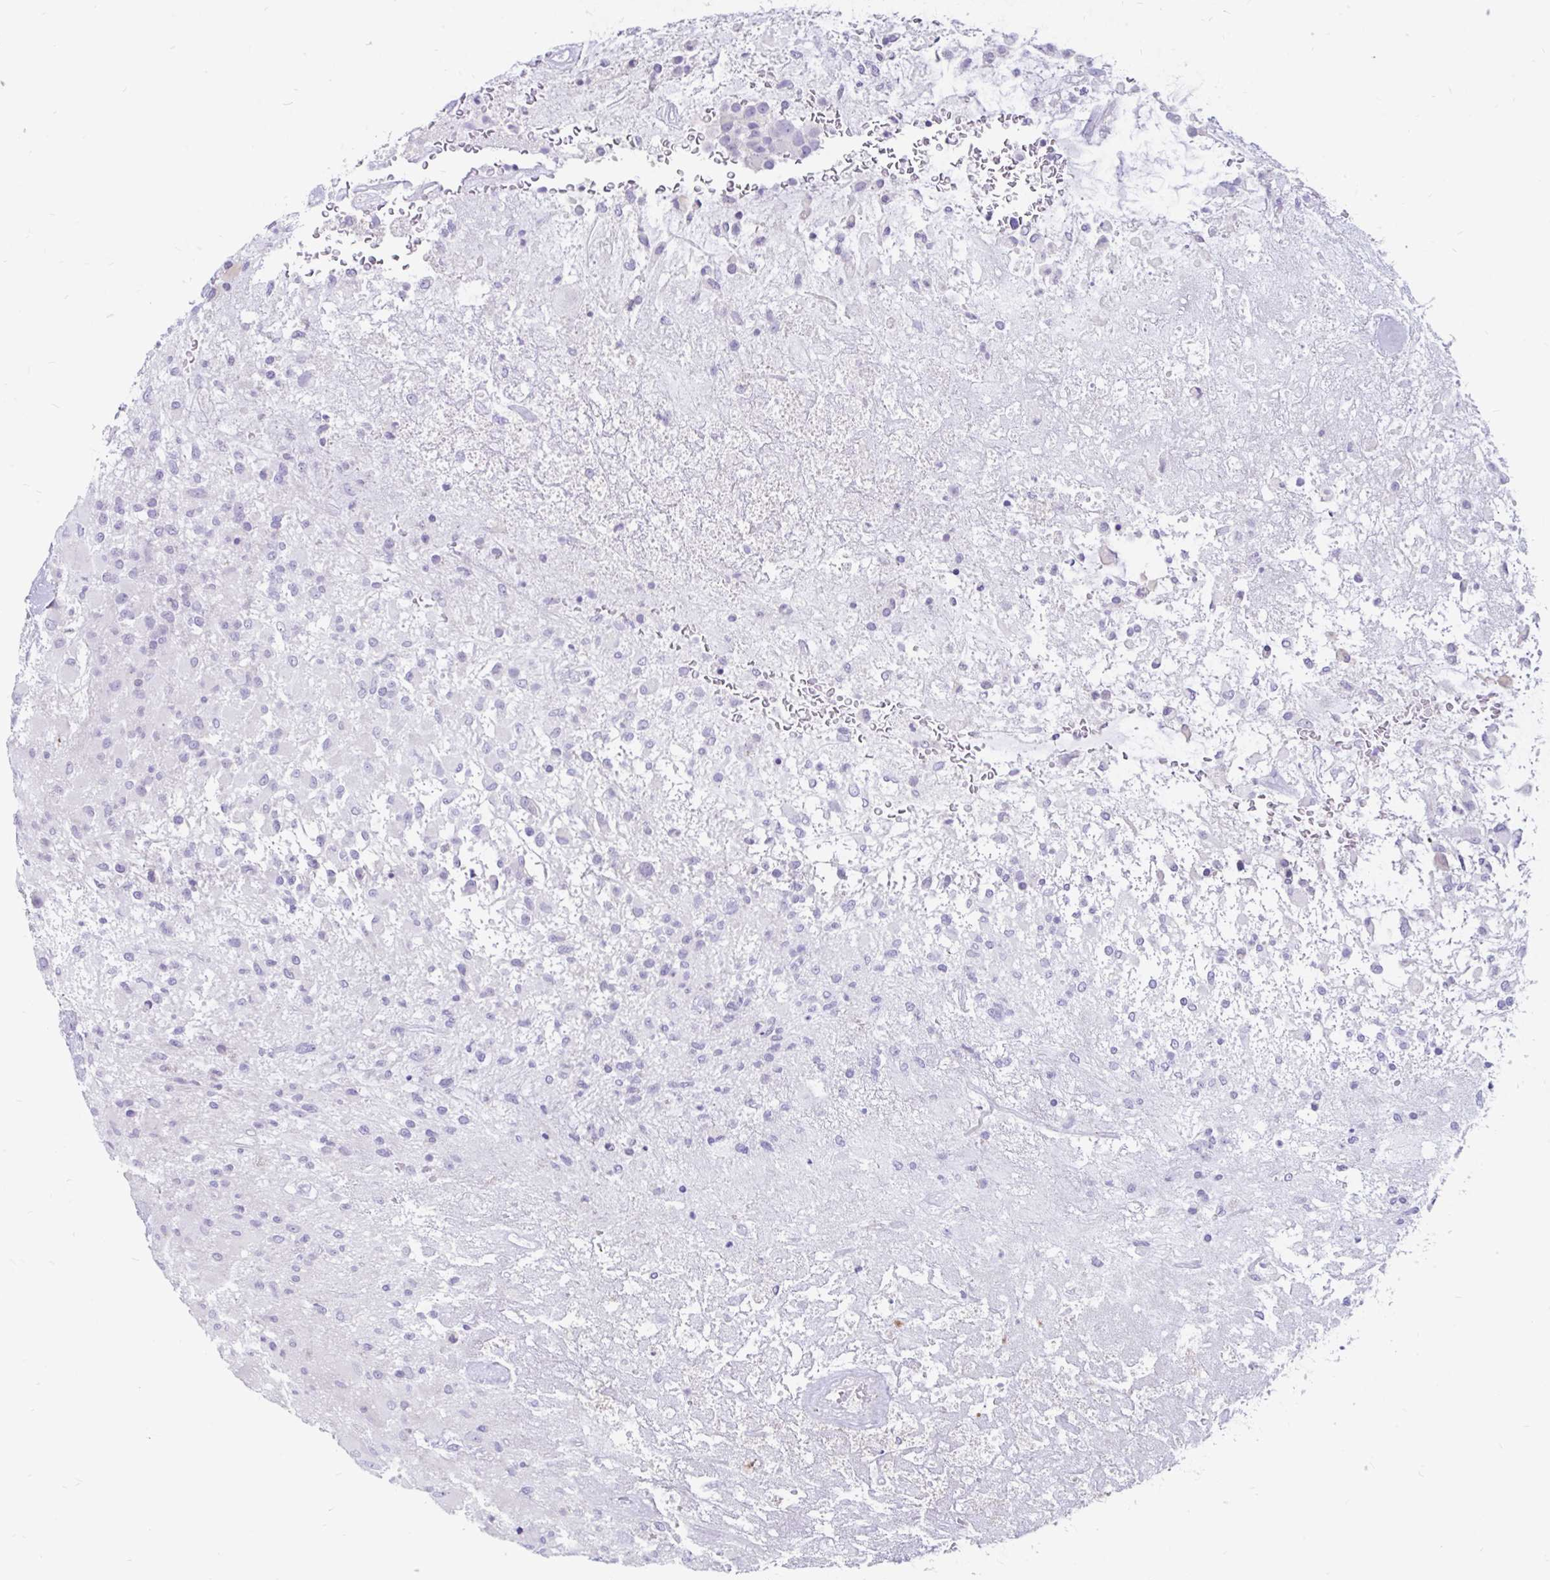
{"staining": {"intensity": "negative", "quantity": "none", "location": "none"}, "tissue": "glioma", "cell_type": "Tumor cells", "image_type": "cancer", "snomed": [{"axis": "morphology", "description": "Glioma, malignant, High grade"}, {"axis": "topography", "description": "Brain"}], "caption": "The micrograph exhibits no staining of tumor cells in glioma.", "gene": "KIAA2013", "patient": {"sex": "female", "age": 67}}